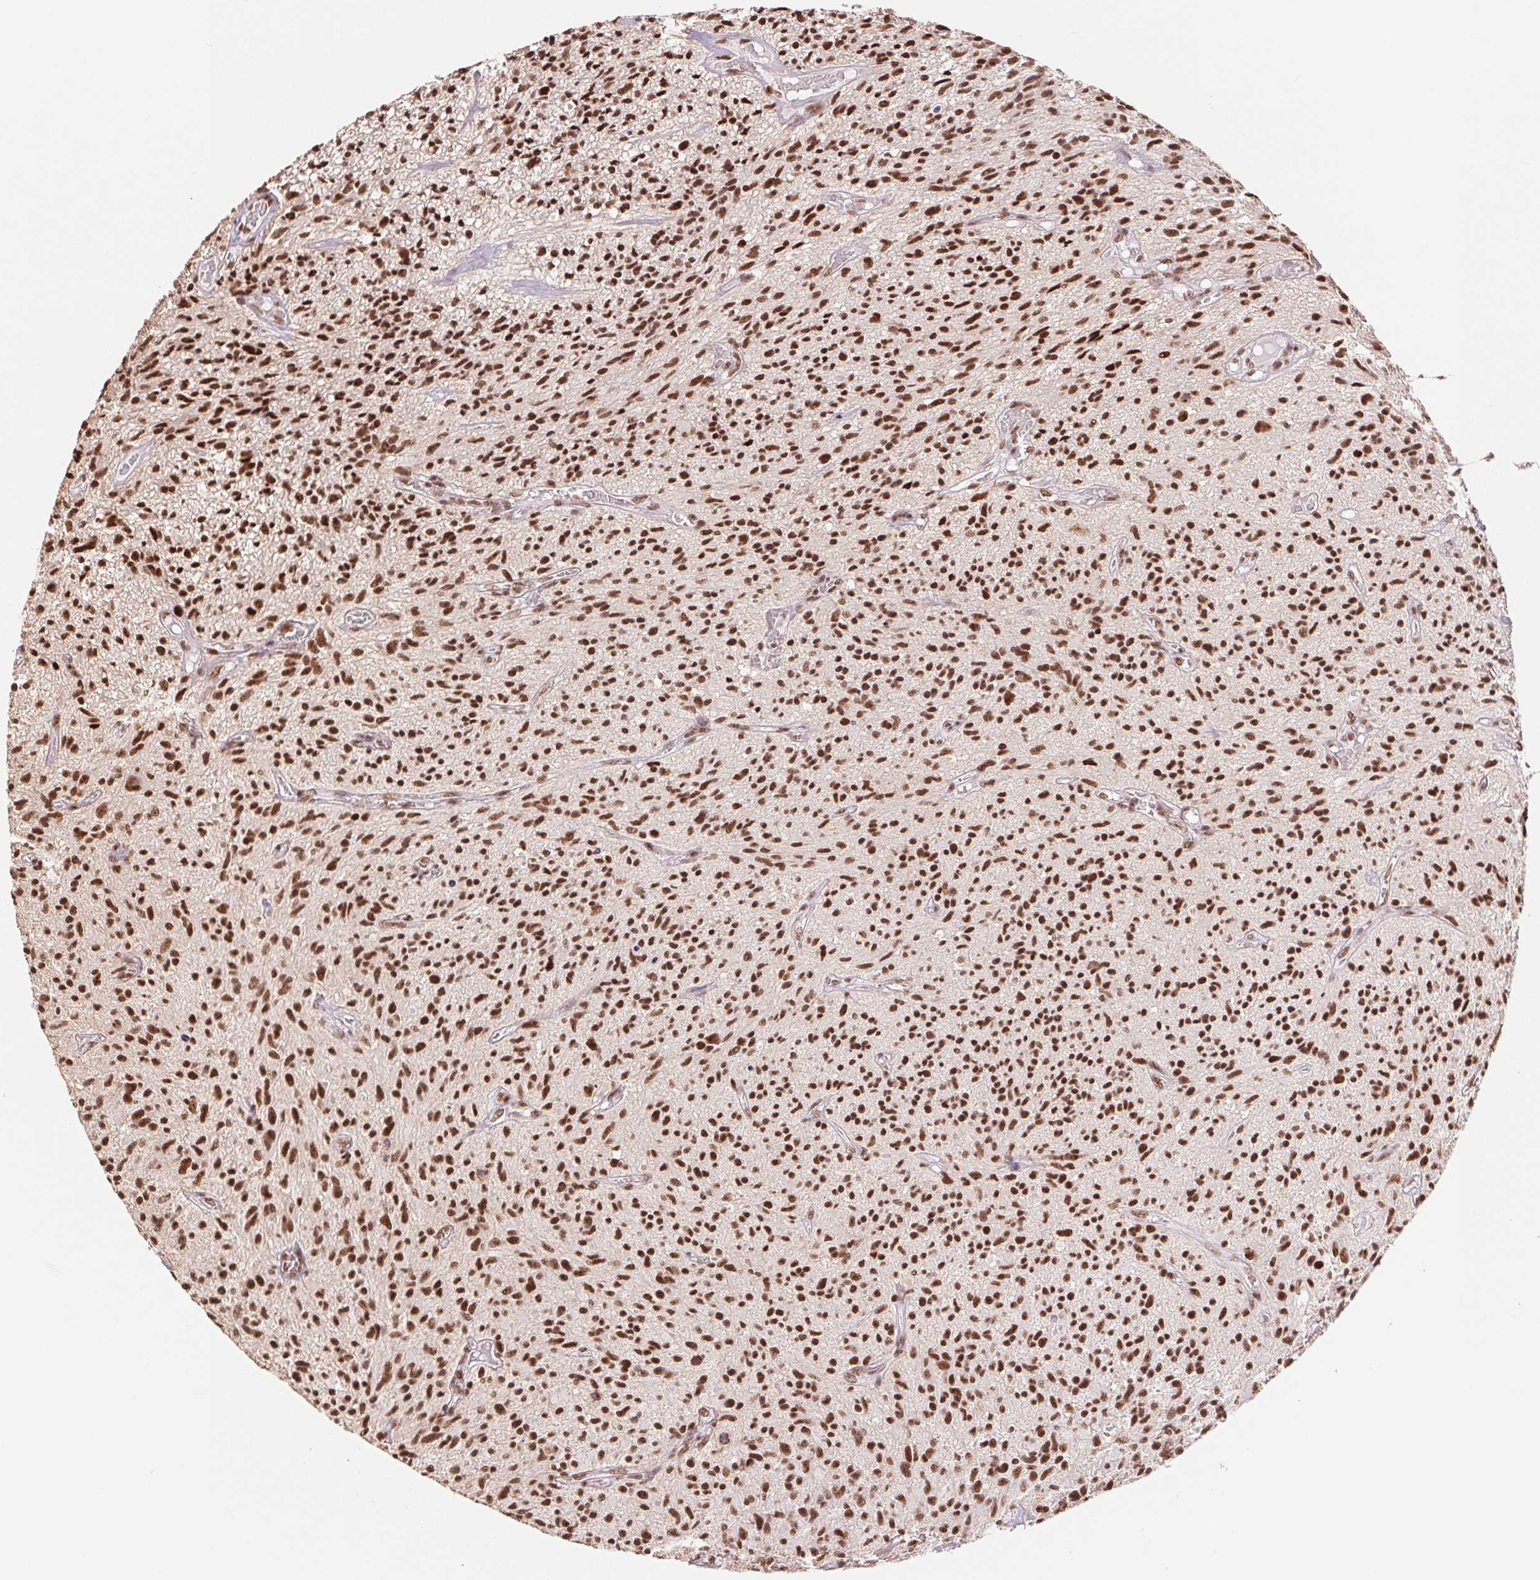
{"staining": {"intensity": "strong", "quantity": ">75%", "location": "nuclear"}, "tissue": "glioma", "cell_type": "Tumor cells", "image_type": "cancer", "snomed": [{"axis": "morphology", "description": "Glioma, malignant, High grade"}, {"axis": "topography", "description": "Brain"}], "caption": "Malignant high-grade glioma stained with IHC demonstrates strong nuclear staining in approximately >75% of tumor cells.", "gene": "SREK1", "patient": {"sex": "male", "age": 75}}